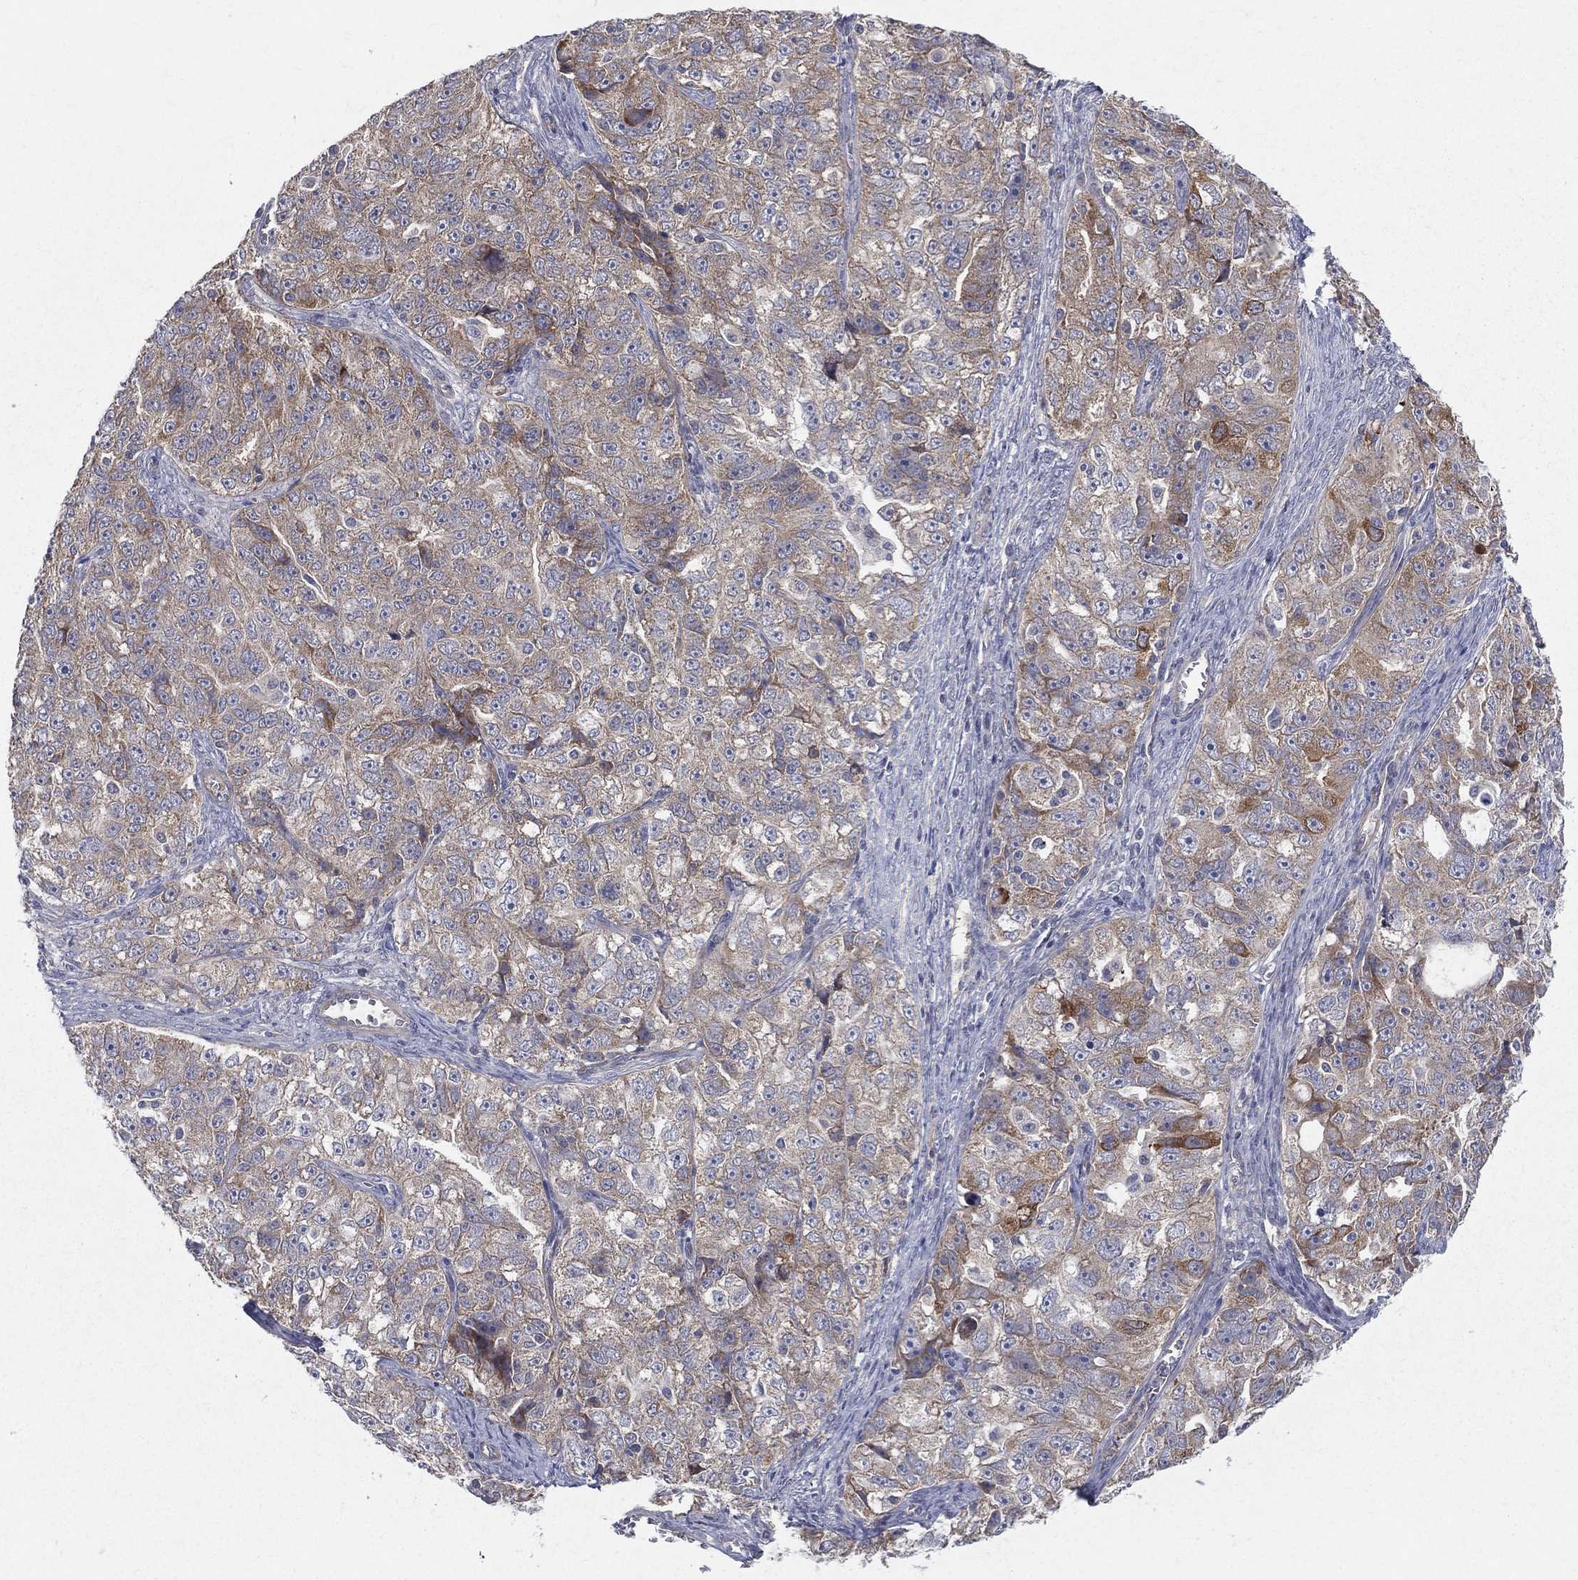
{"staining": {"intensity": "moderate", "quantity": "25%-75%", "location": "cytoplasmic/membranous"}, "tissue": "ovarian cancer", "cell_type": "Tumor cells", "image_type": "cancer", "snomed": [{"axis": "morphology", "description": "Cystadenocarcinoma, serous, NOS"}, {"axis": "topography", "description": "Ovary"}], "caption": "Immunohistochemical staining of ovarian cancer (serous cystadenocarcinoma) exhibits moderate cytoplasmic/membranous protein staining in approximately 25%-75% of tumor cells.", "gene": "POMZP3", "patient": {"sex": "female", "age": 51}}